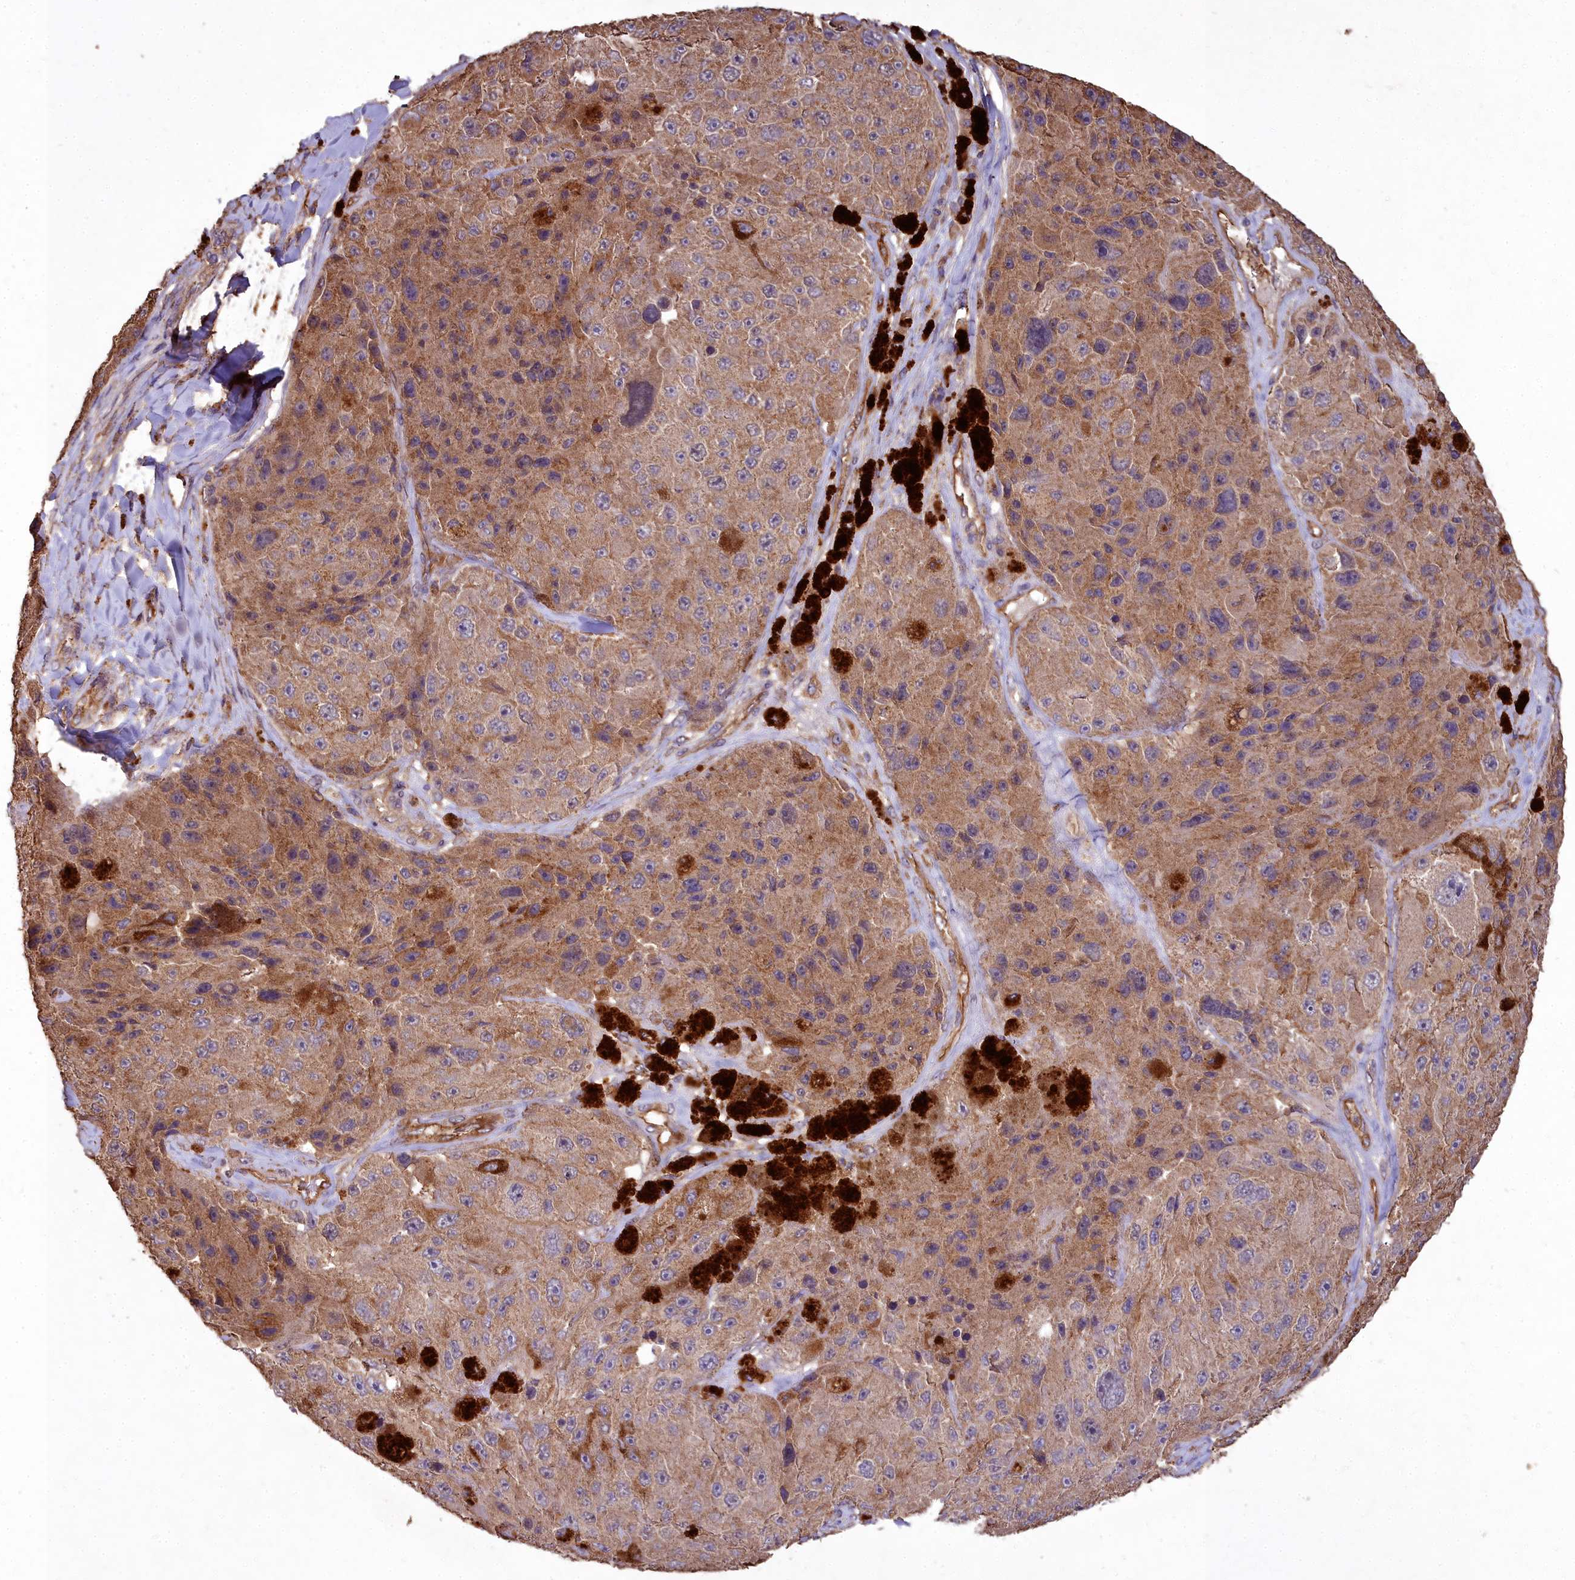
{"staining": {"intensity": "moderate", "quantity": ">75%", "location": "cytoplasmic/membranous"}, "tissue": "melanoma", "cell_type": "Tumor cells", "image_type": "cancer", "snomed": [{"axis": "morphology", "description": "Malignant melanoma, Metastatic site"}, {"axis": "topography", "description": "Lymph node"}], "caption": "Malignant melanoma (metastatic site) stained with a brown dye exhibits moderate cytoplasmic/membranous positive positivity in about >75% of tumor cells.", "gene": "CEMIP2", "patient": {"sex": "male", "age": 62}}